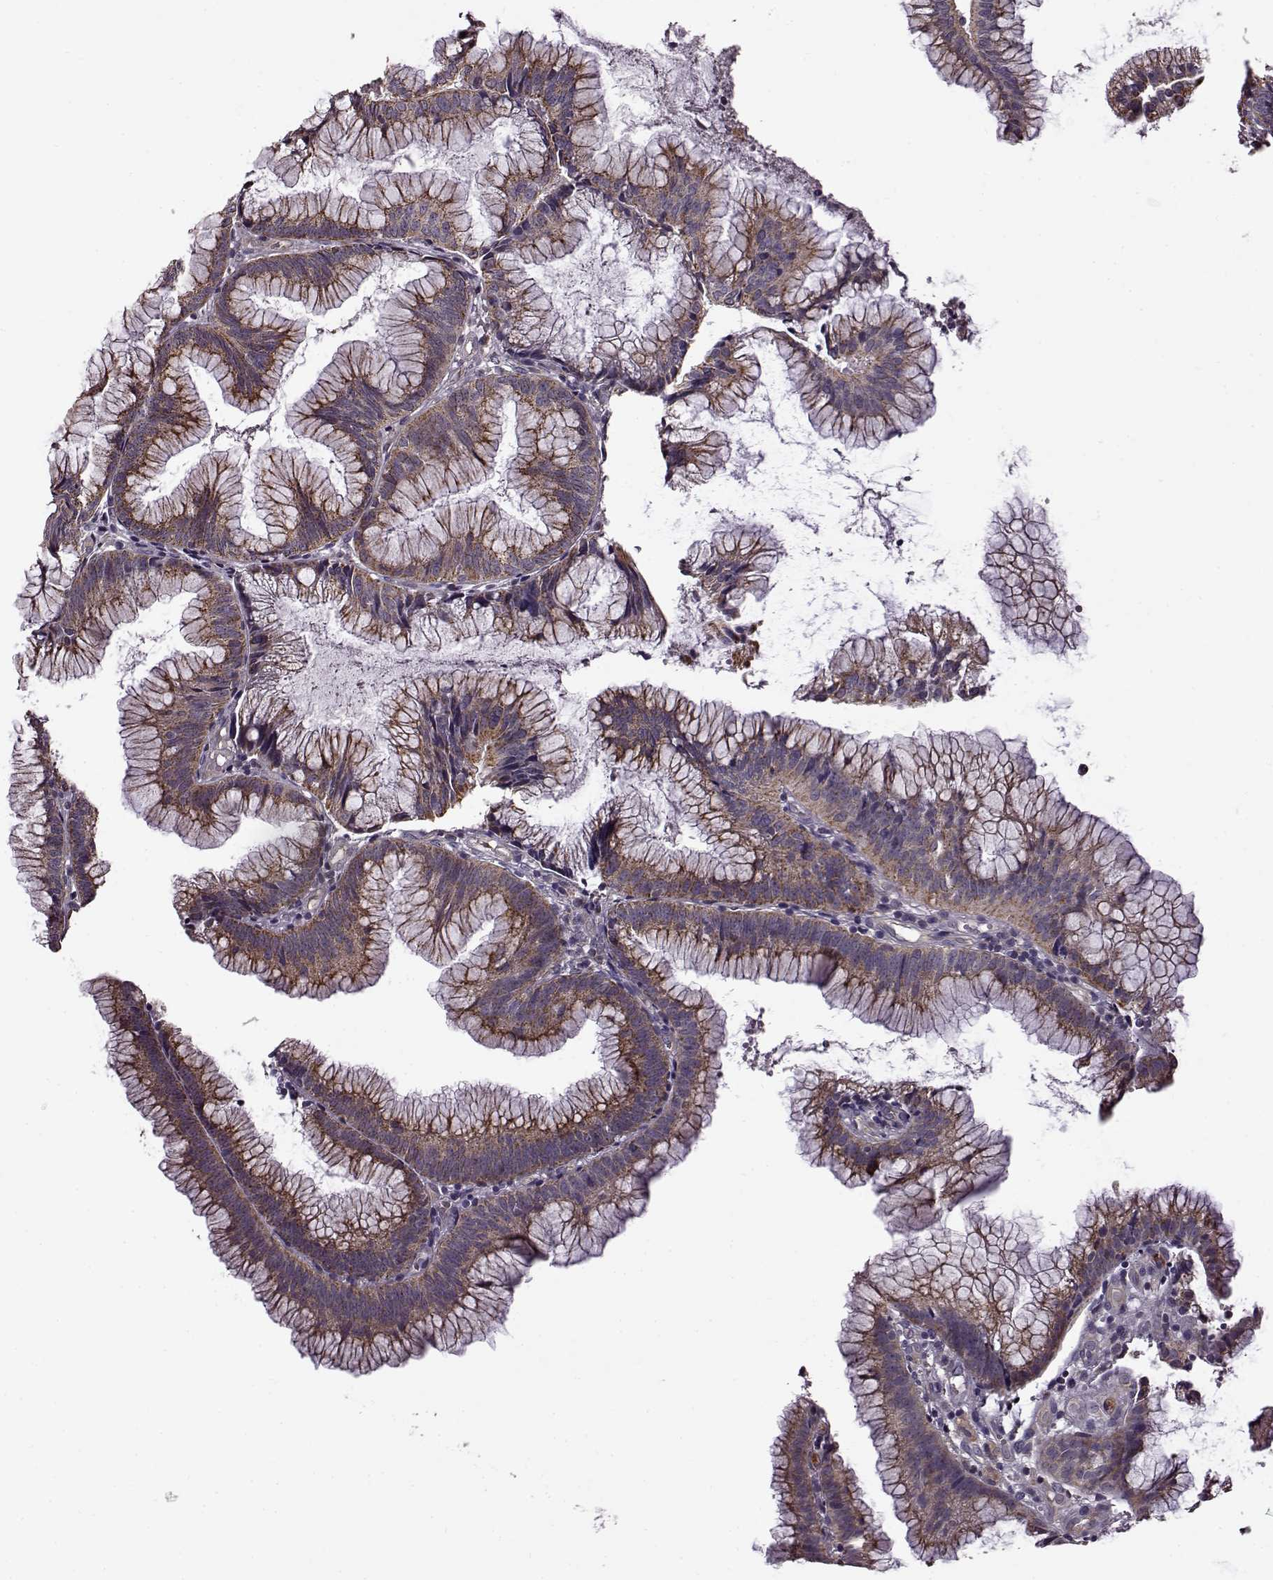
{"staining": {"intensity": "moderate", "quantity": ">75%", "location": "cytoplasmic/membranous"}, "tissue": "colorectal cancer", "cell_type": "Tumor cells", "image_type": "cancer", "snomed": [{"axis": "morphology", "description": "Adenocarcinoma, NOS"}, {"axis": "topography", "description": "Colon"}], "caption": "Tumor cells exhibit medium levels of moderate cytoplasmic/membranous staining in approximately >75% of cells in adenocarcinoma (colorectal). Nuclei are stained in blue.", "gene": "MTSS1", "patient": {"sex": "female", "age": 78}}